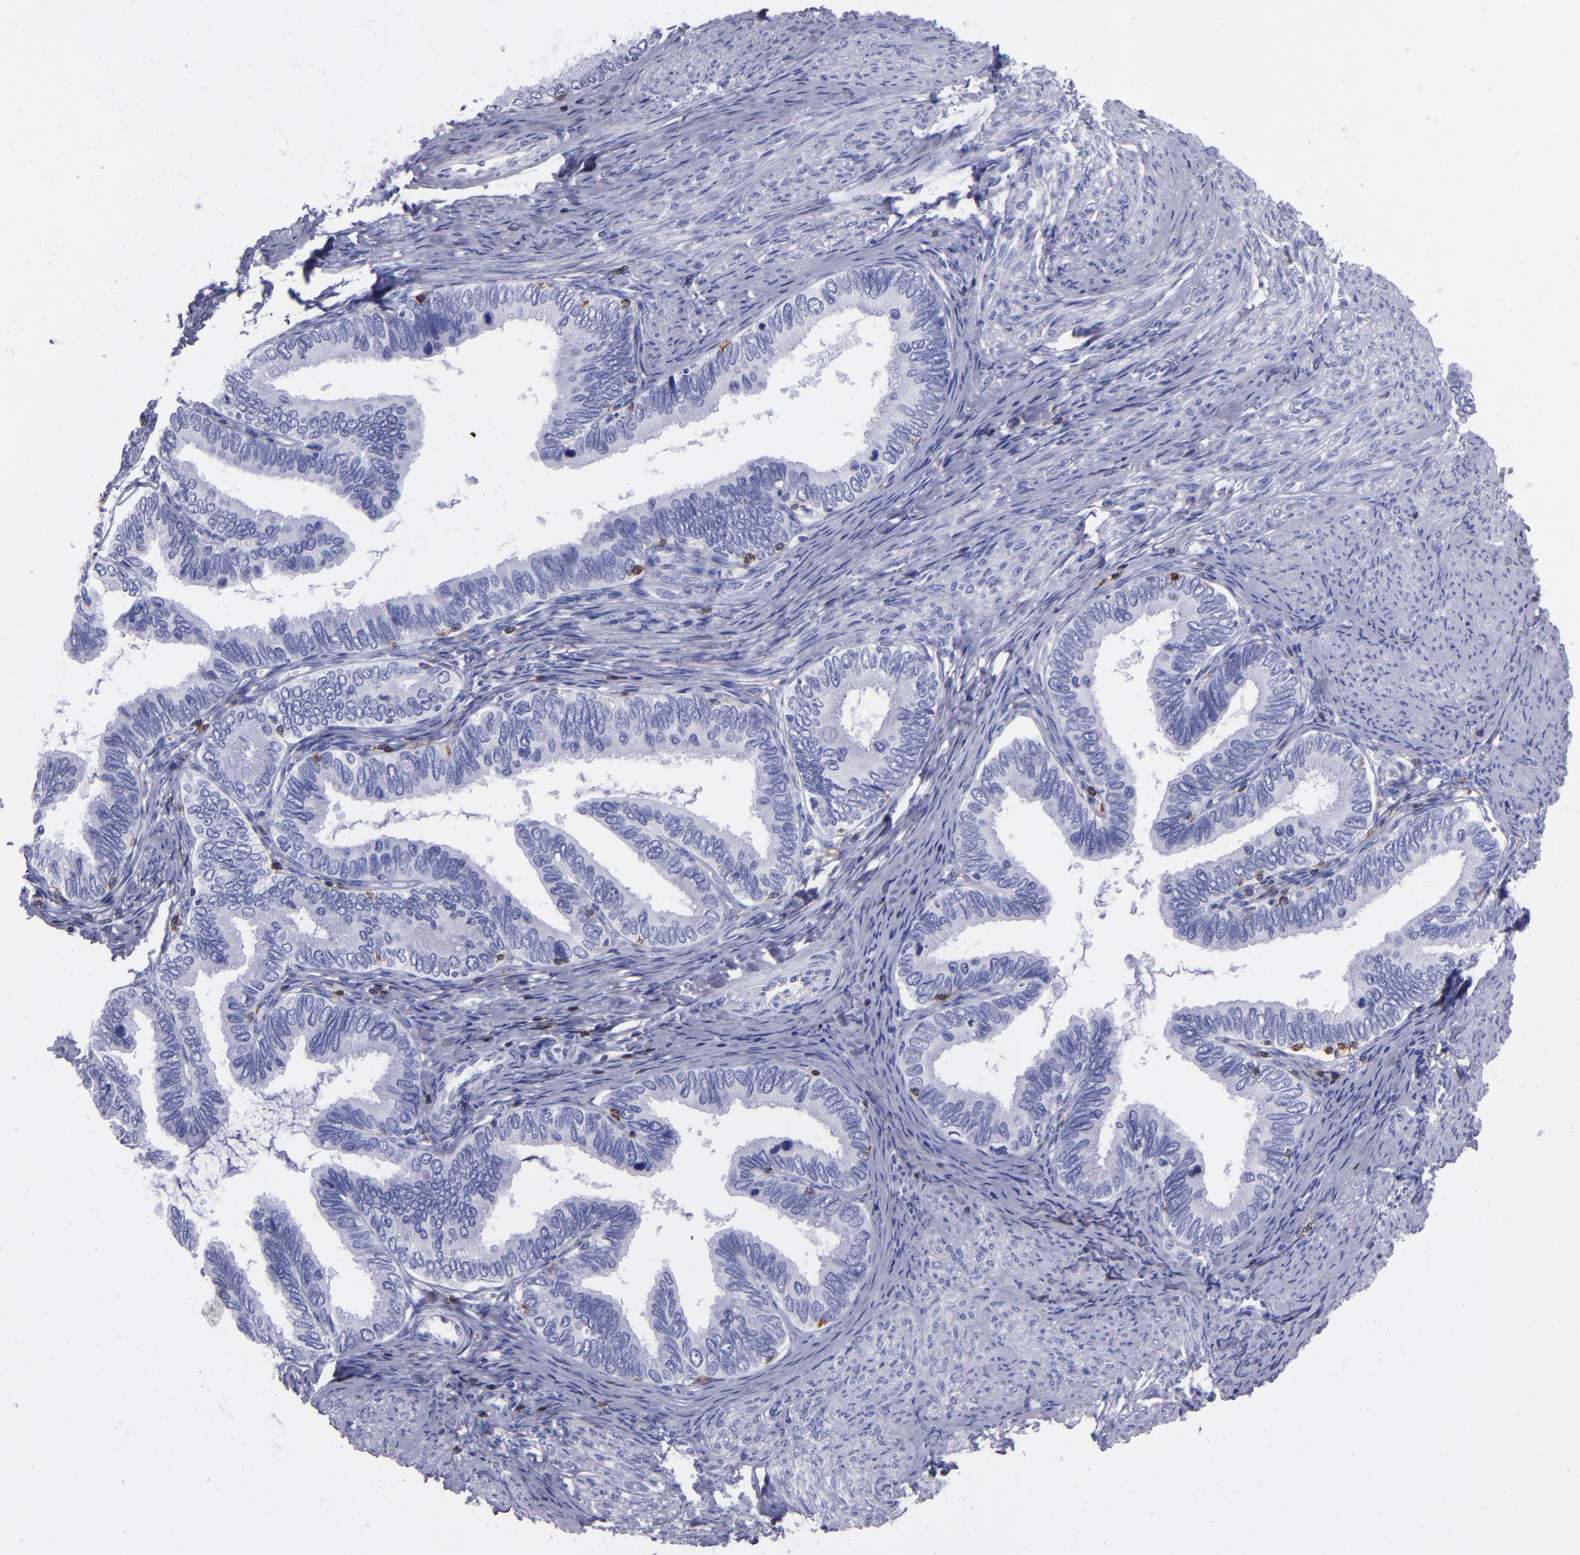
{"staining": {"intensity": "negative", "quantity": "none", "location": "none"}, "tissue": "cervical cancer", "cell_type": "Tumor cells", "image_type": "cancer", "snomed": [{"axis": "morphology", "description": "Adenocarcinoma, NOS"}, {"axis": "topography", "description": "Cervix"}], "caption": "Cervical adenocarcinoma stained for a protein using immunohistochemistry (IHC) demonstrates no positivity tumor cells.", "gene": "CD6", "patient": {"sex": "female", "age": 49}}